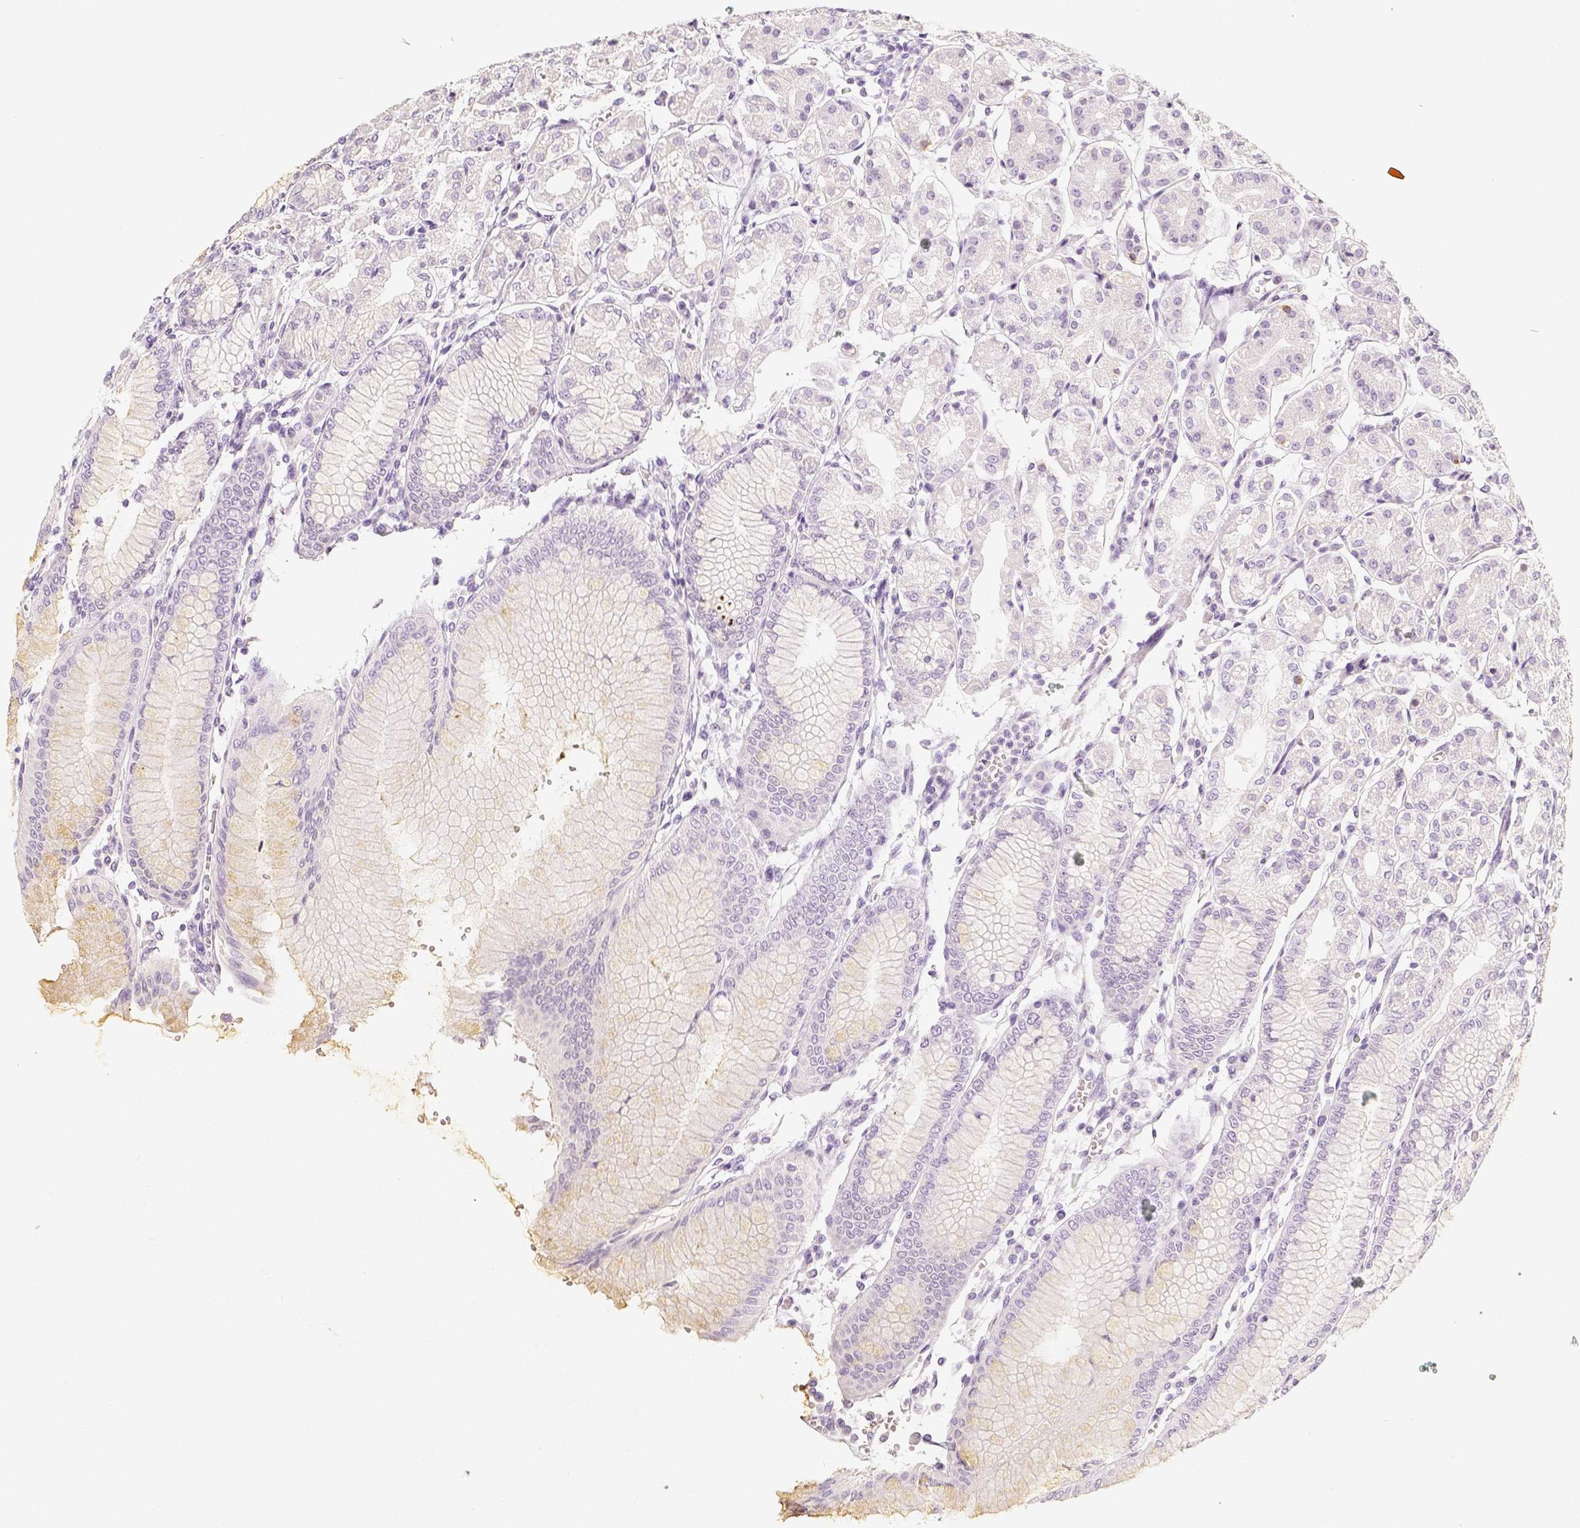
{"staining": {"intensity": "negative", "quantity": "none", "location": "none"}, "tissue": "stomach", "cell_type": "Glandular cells", "image_type": "normal", "snomed": [{"axis": "morphology", "description": "Normal tissue, NOS"}, {"axis": "topography", "description": "Skeletal muscle"}, {"axis": "topography", "description": "Stomach"}], "caption": "Stomach was stained to show a protein in brown. There is no significant positivity in glandular cells. (Immunohistochemistry (ihc), brightfield microscopy, high magnification).", "gene": "NECAB2", "patient": {"sex": "female", "age": 57}}